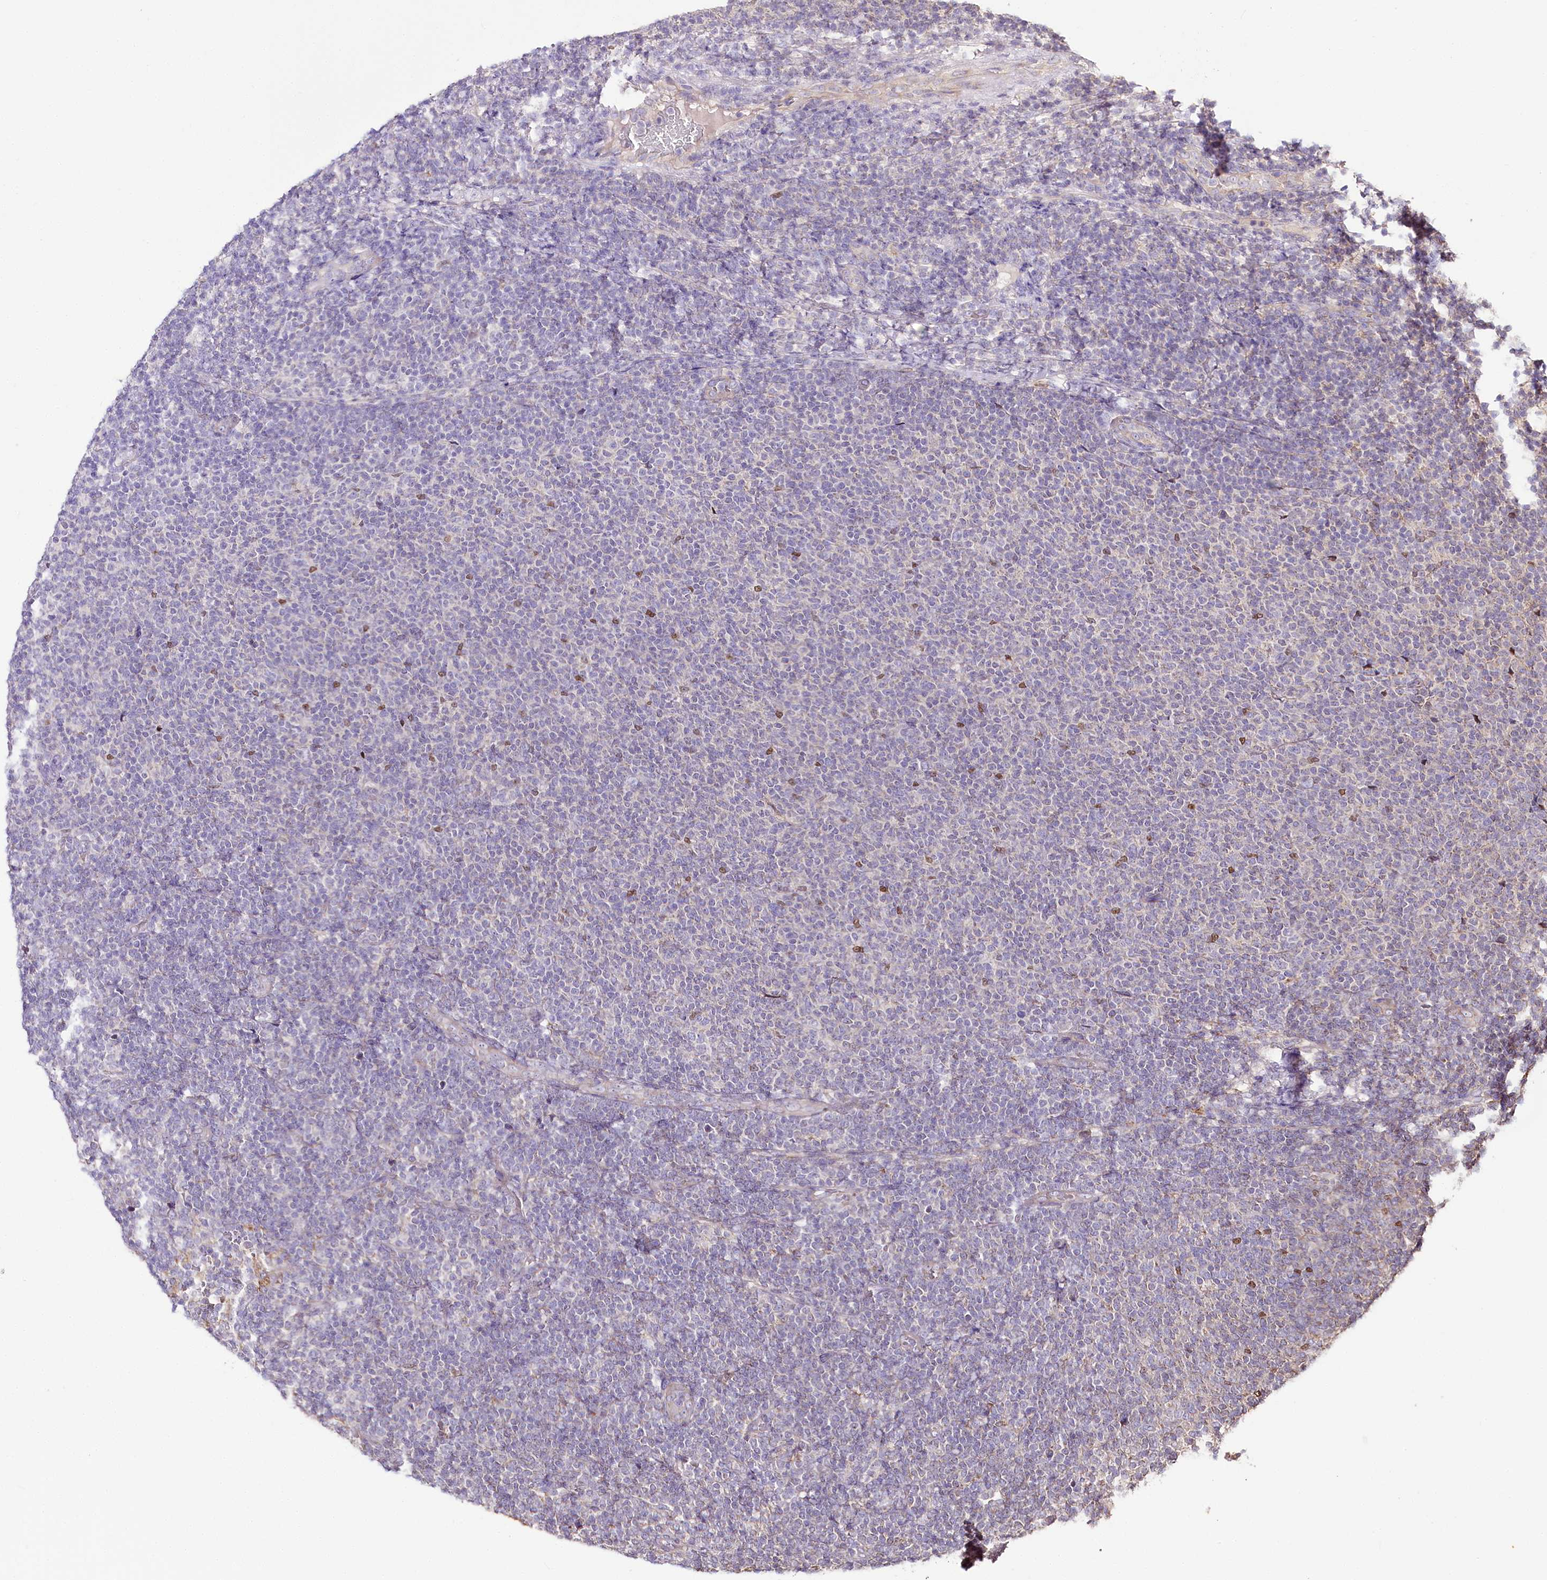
{"staining": {"intensity": "negative", "quantity": "none", "location": "none"}, "tissue": "lymphoma", "cell_type": "Tumor cells", "image_type": "cancer", "snomed": [{"axis": "morphology", "description": "Malignant lymphoma, non-Hodgkin's type, Low grade"}, {"axis": "topography", "description": "Lymph node"}], "caption": "Immunohistochemistry (IHC) of human low-grade malignant lymphoma, non-Hodgkin's type shows no expression in tumor cells. (DAB (3,3'-diaminobenzidine) immunohistochemistry with hematoxylin counter stain).", "gene": "ZNF226", "patient": {"sex": "male", "age": 66}}